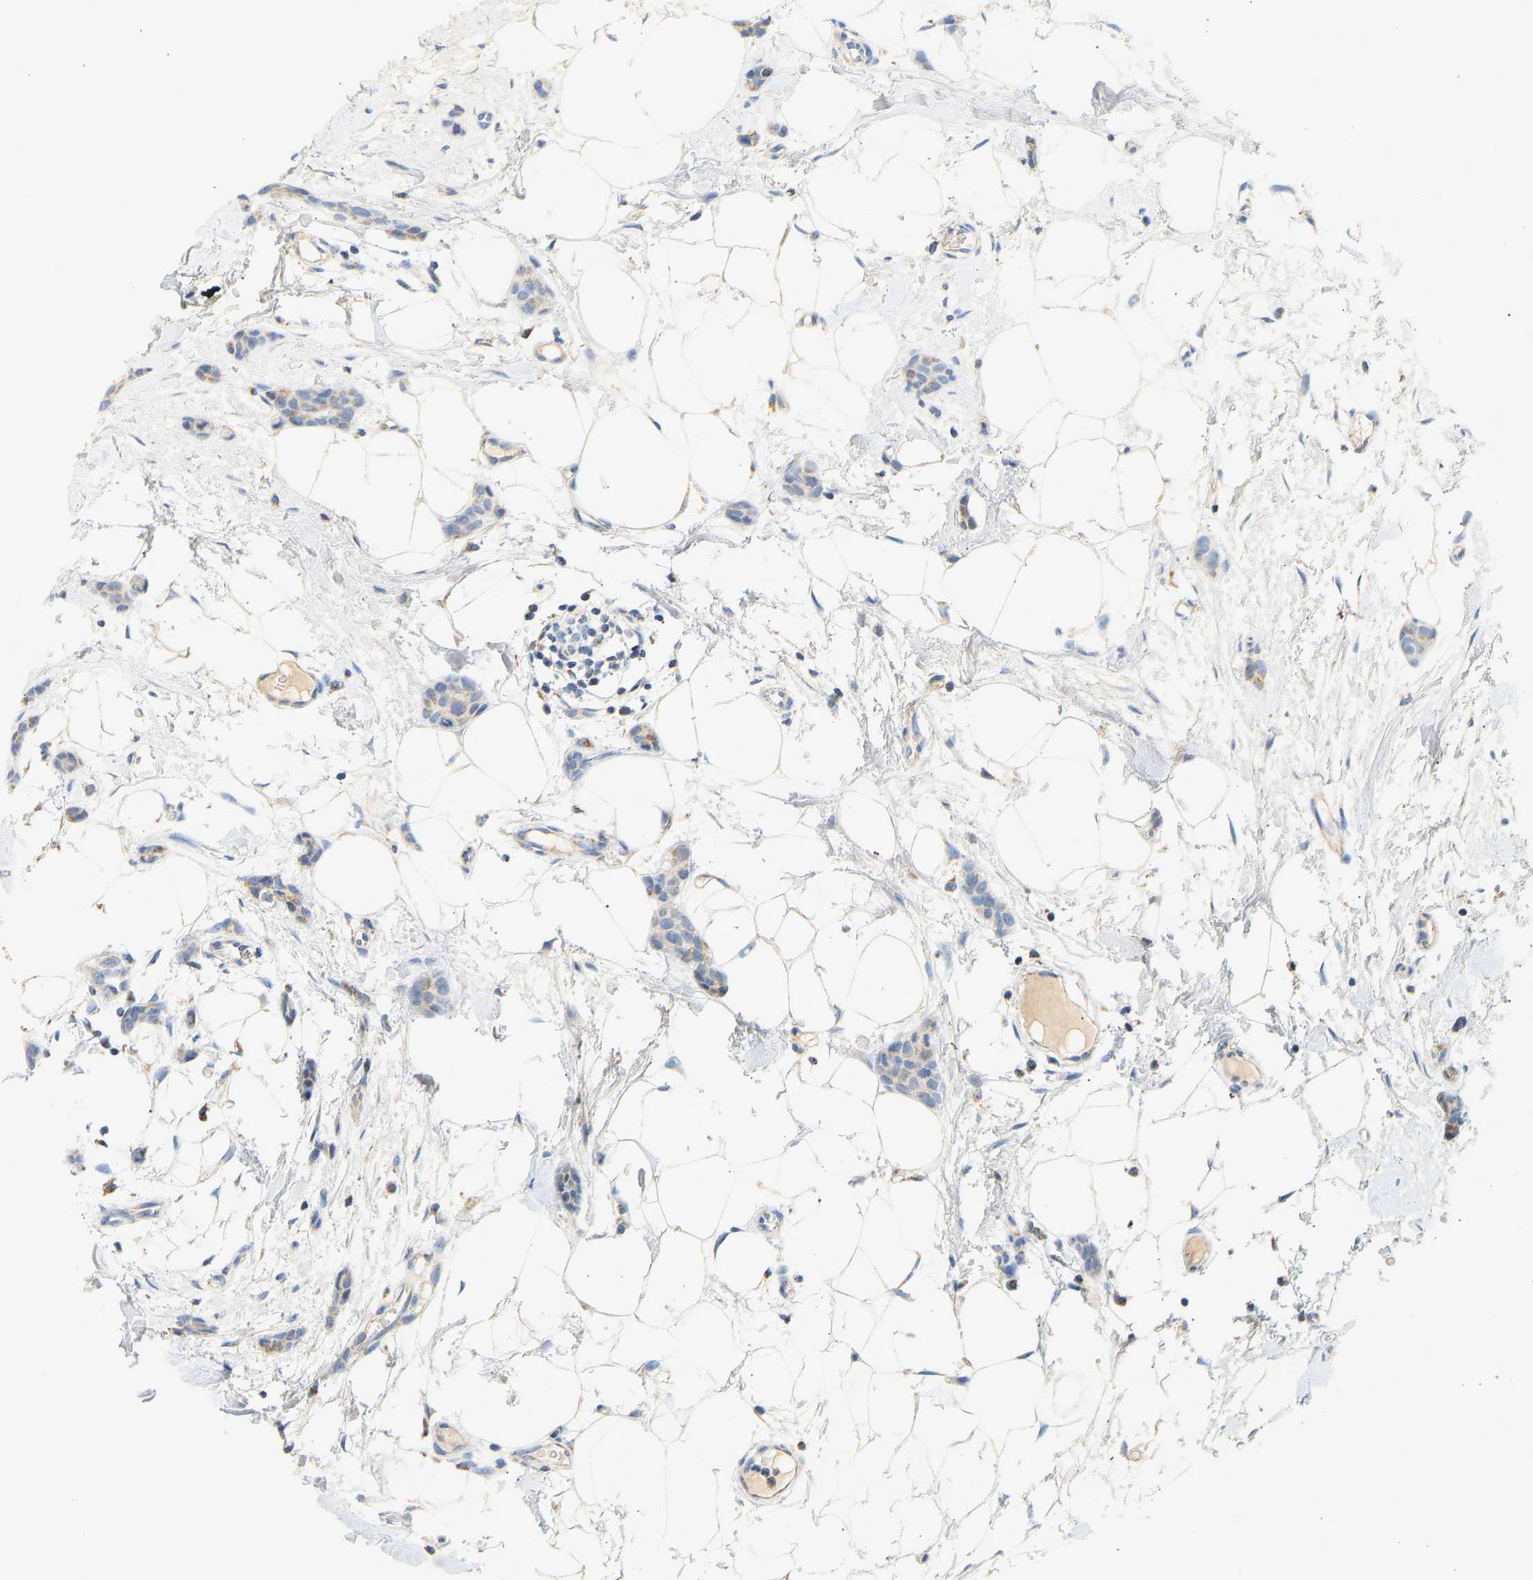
{"staining": {"intensity": "weak", "quantity": "<25%", "location": "cytoplasmic/membranous"}, "tissue": "breast cancer", "cell_type": "Tumor cells", "image_type": "cancer", "snomed": [{"axis": "morphology", "description": "Lobular carcinoma"}, {"axis": "topography", "description": "Skin"}, {"axis": "topography", "description": "Breast"}], "caption": "IHC micrograph of human breast cancer (lobular carcinoma) stained for a protein (brown), which demonstrates no positivity in tumor cells.", "gene": "GRPEL2", "patient": {"sex": "female", "age": 46}}